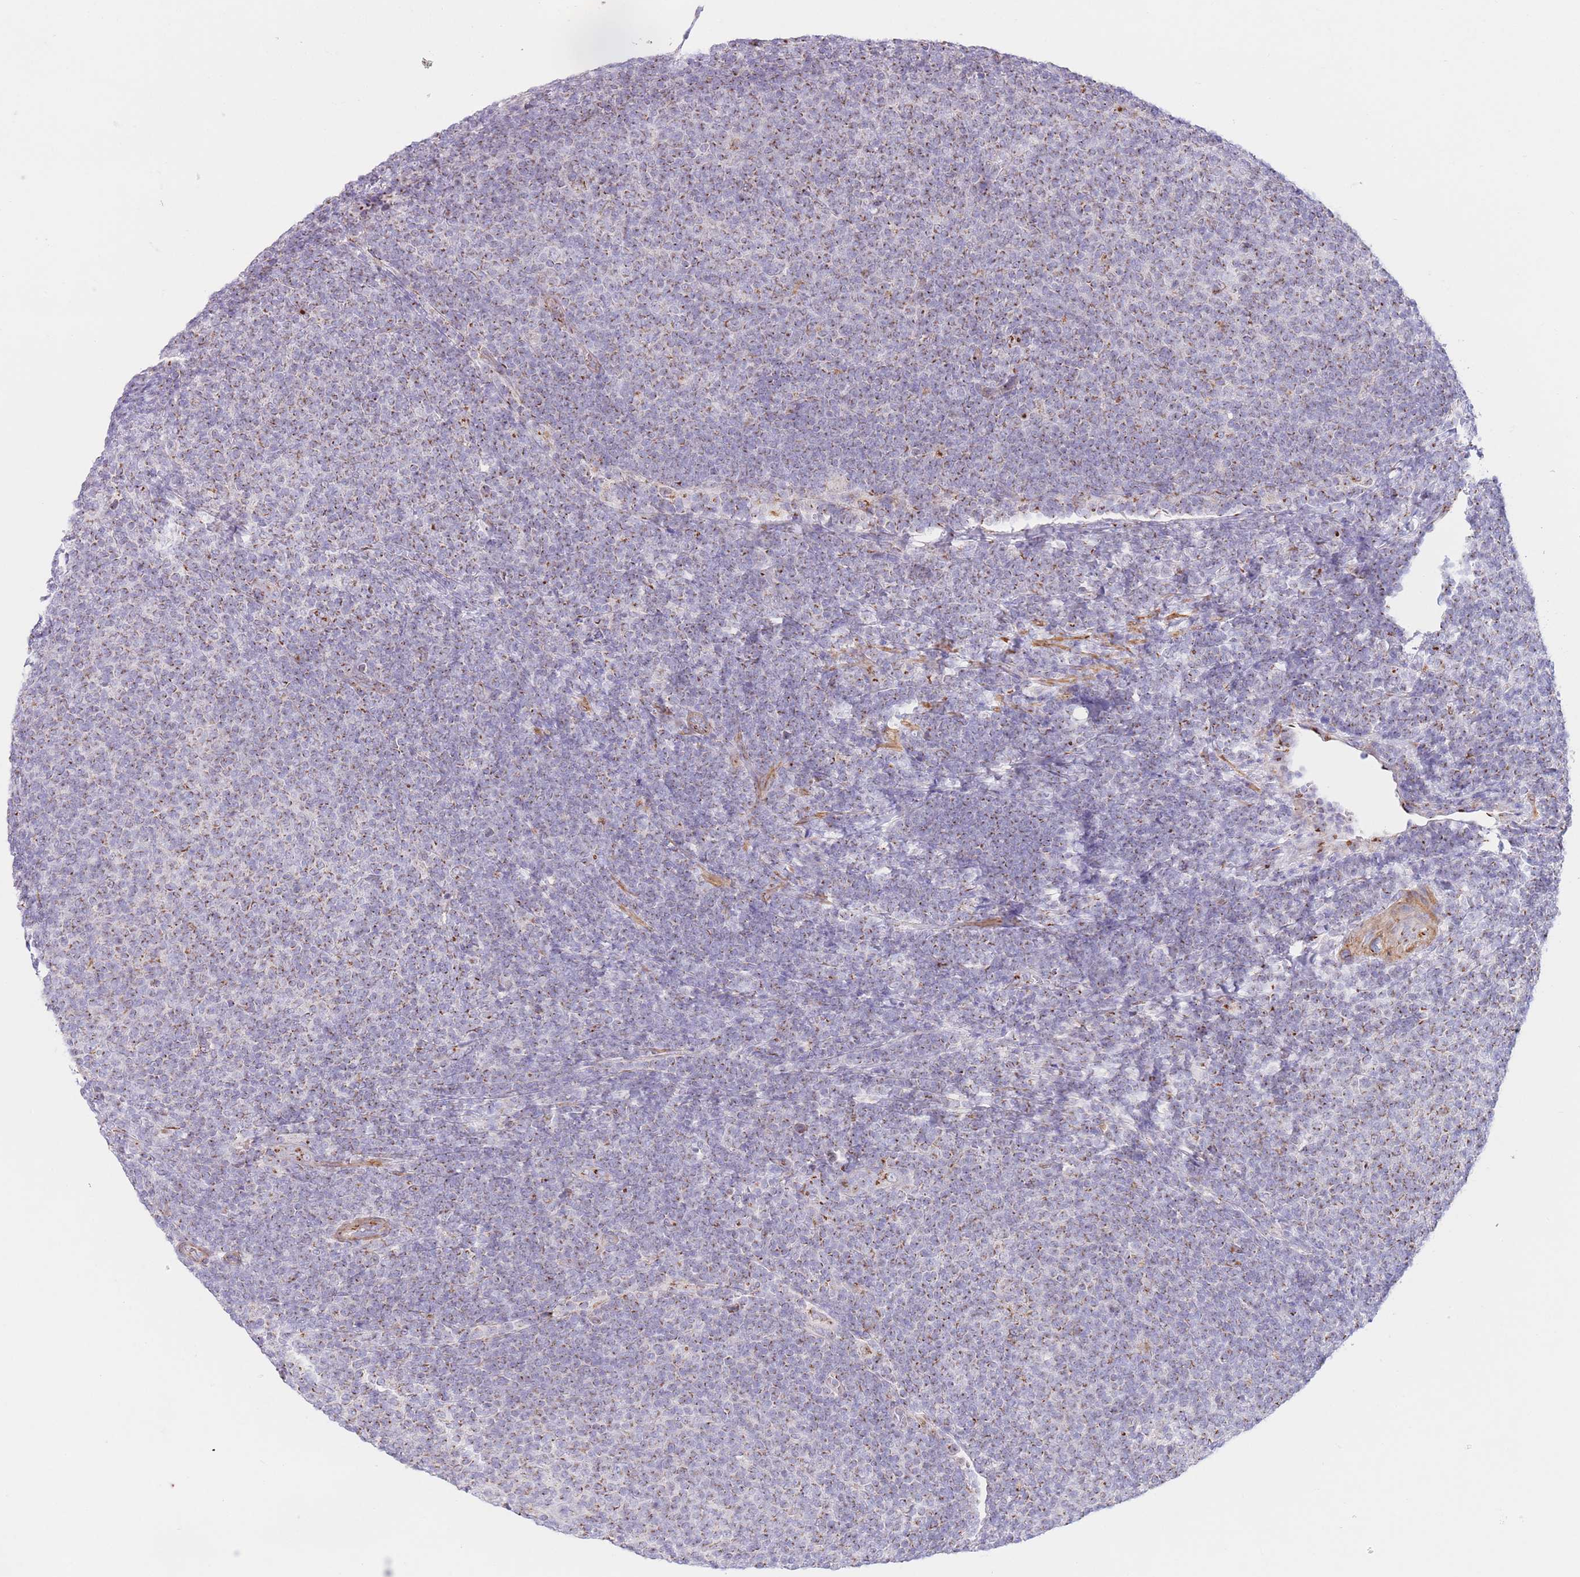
{"staining": {"intensity": "weak", "quantity": "25%-75%", "location": "cytoplasmic/membranous"}, "tissue": "lymphoma", "cell_type": "Tumor cells", "image_type": "cancer", "snomed": [{"axis": "morphology", "description": "Malignant lymphoma, non-Hodgkin's type, Low grade"}, {"axis": "topography", "description": "Lymph node"}], "caption": "Weak cytoplasmic/membranous protein expression is identified in approximately 25%-75% of tumor cells in malignant lymphoma, non-Hodgkin's type (low-grade). (IHC, brightfield microscopy, high magnification).", "gene": "MPND", "patient": {"sex": "male", "age": 66}}